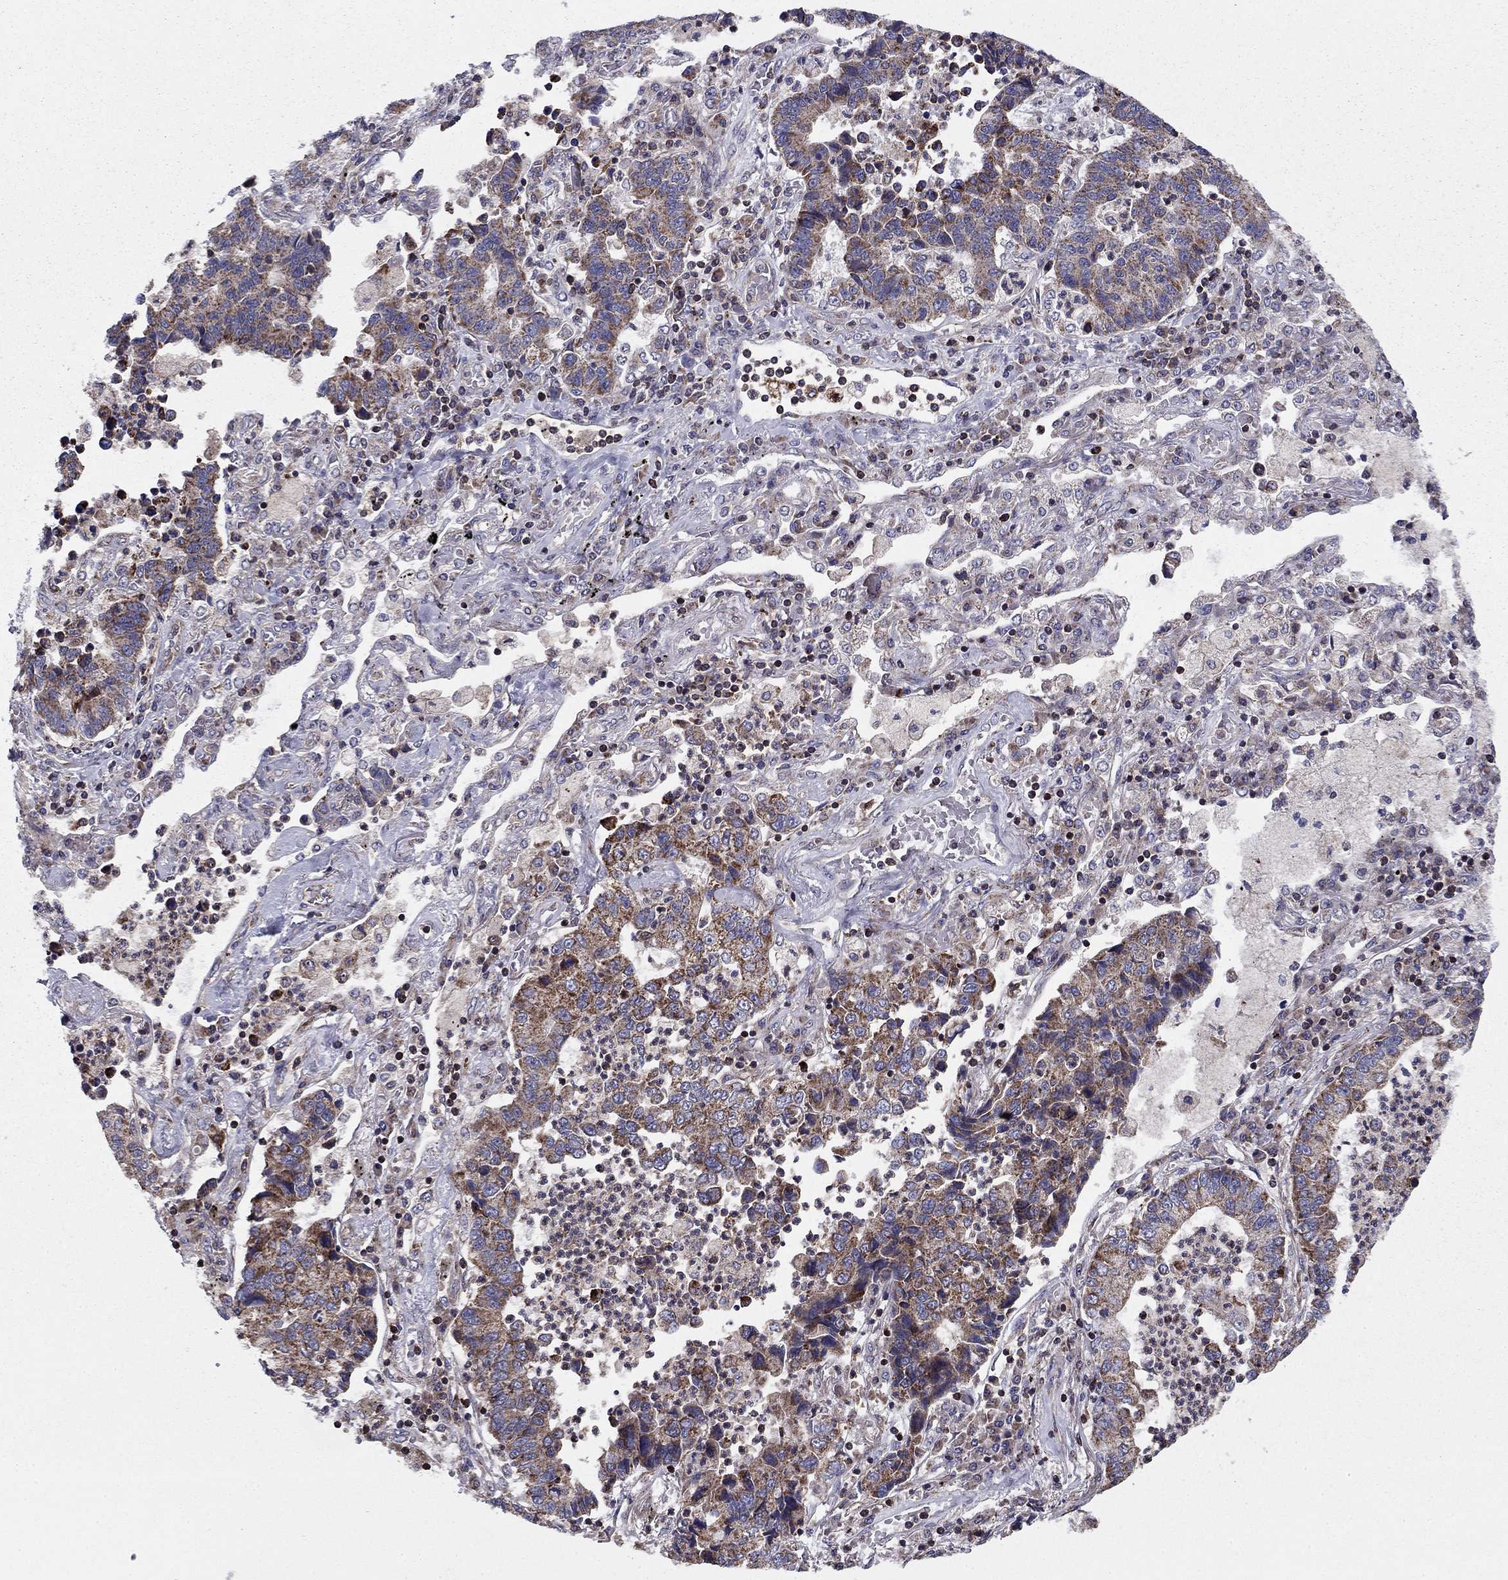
{"staining": {"intensity": "moderate", "quantity": "<25%", "location": "cytoplasmic/membranous"}, "tissue": "lung cancer", "cell_type": "Tumor cells", "image_type": "cancer", "snomed": [{"axis": "morphology", "description": "Adenocarcinoma, NOS"}, {"axis": "topography", "description": "Lung"}], "caption": "Lung cancer (adenocarcinoma) tissue shows moderate cytoplasmic/membranous staining in about <25% of tumor cells", "gene": "ALG6", "patient": {"sex": "female", "age": 57}}